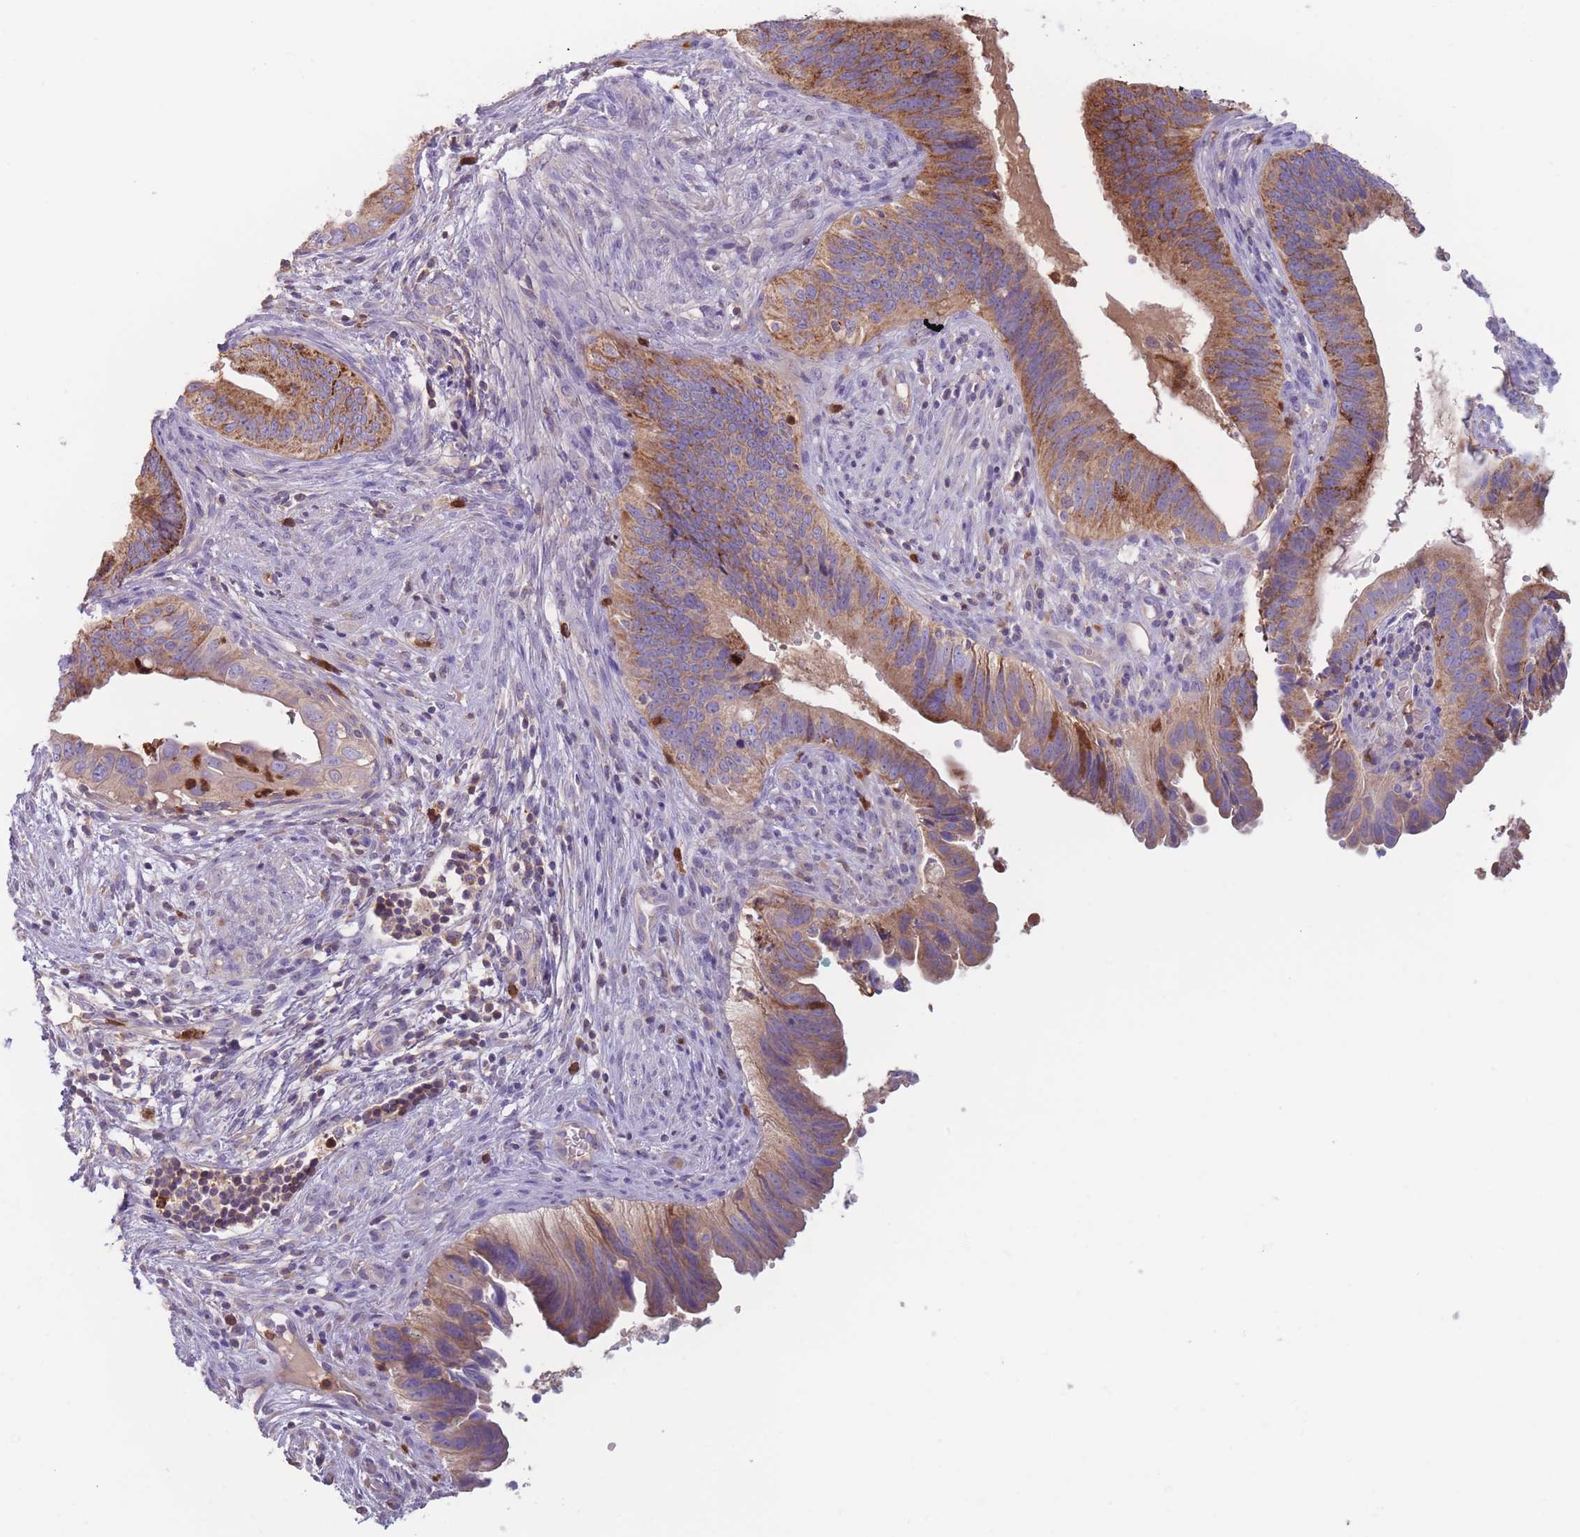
{"staining": {"intensity": "moderate", "quantity": ">75%", "location": "cytoplasmic/membranous"}, "tissue": "cervical cancer", "cell_type": "Tumor cells", "image_type": "cancer", "snomed": [{"axis": "morphology", "description": "Adenocarcinoma, NOS"}, {"axis": "topography", "description": "Cervix"}], "caption": "Protein positivity by immunohistochemistry demonstrates moderate cytoplasmic/membranous expression in approximately >75% of tumor cells in cervical adenocarcinoma.", "gene": "ST3GAL4", "patient": {"sex": "female", "age": 42}}